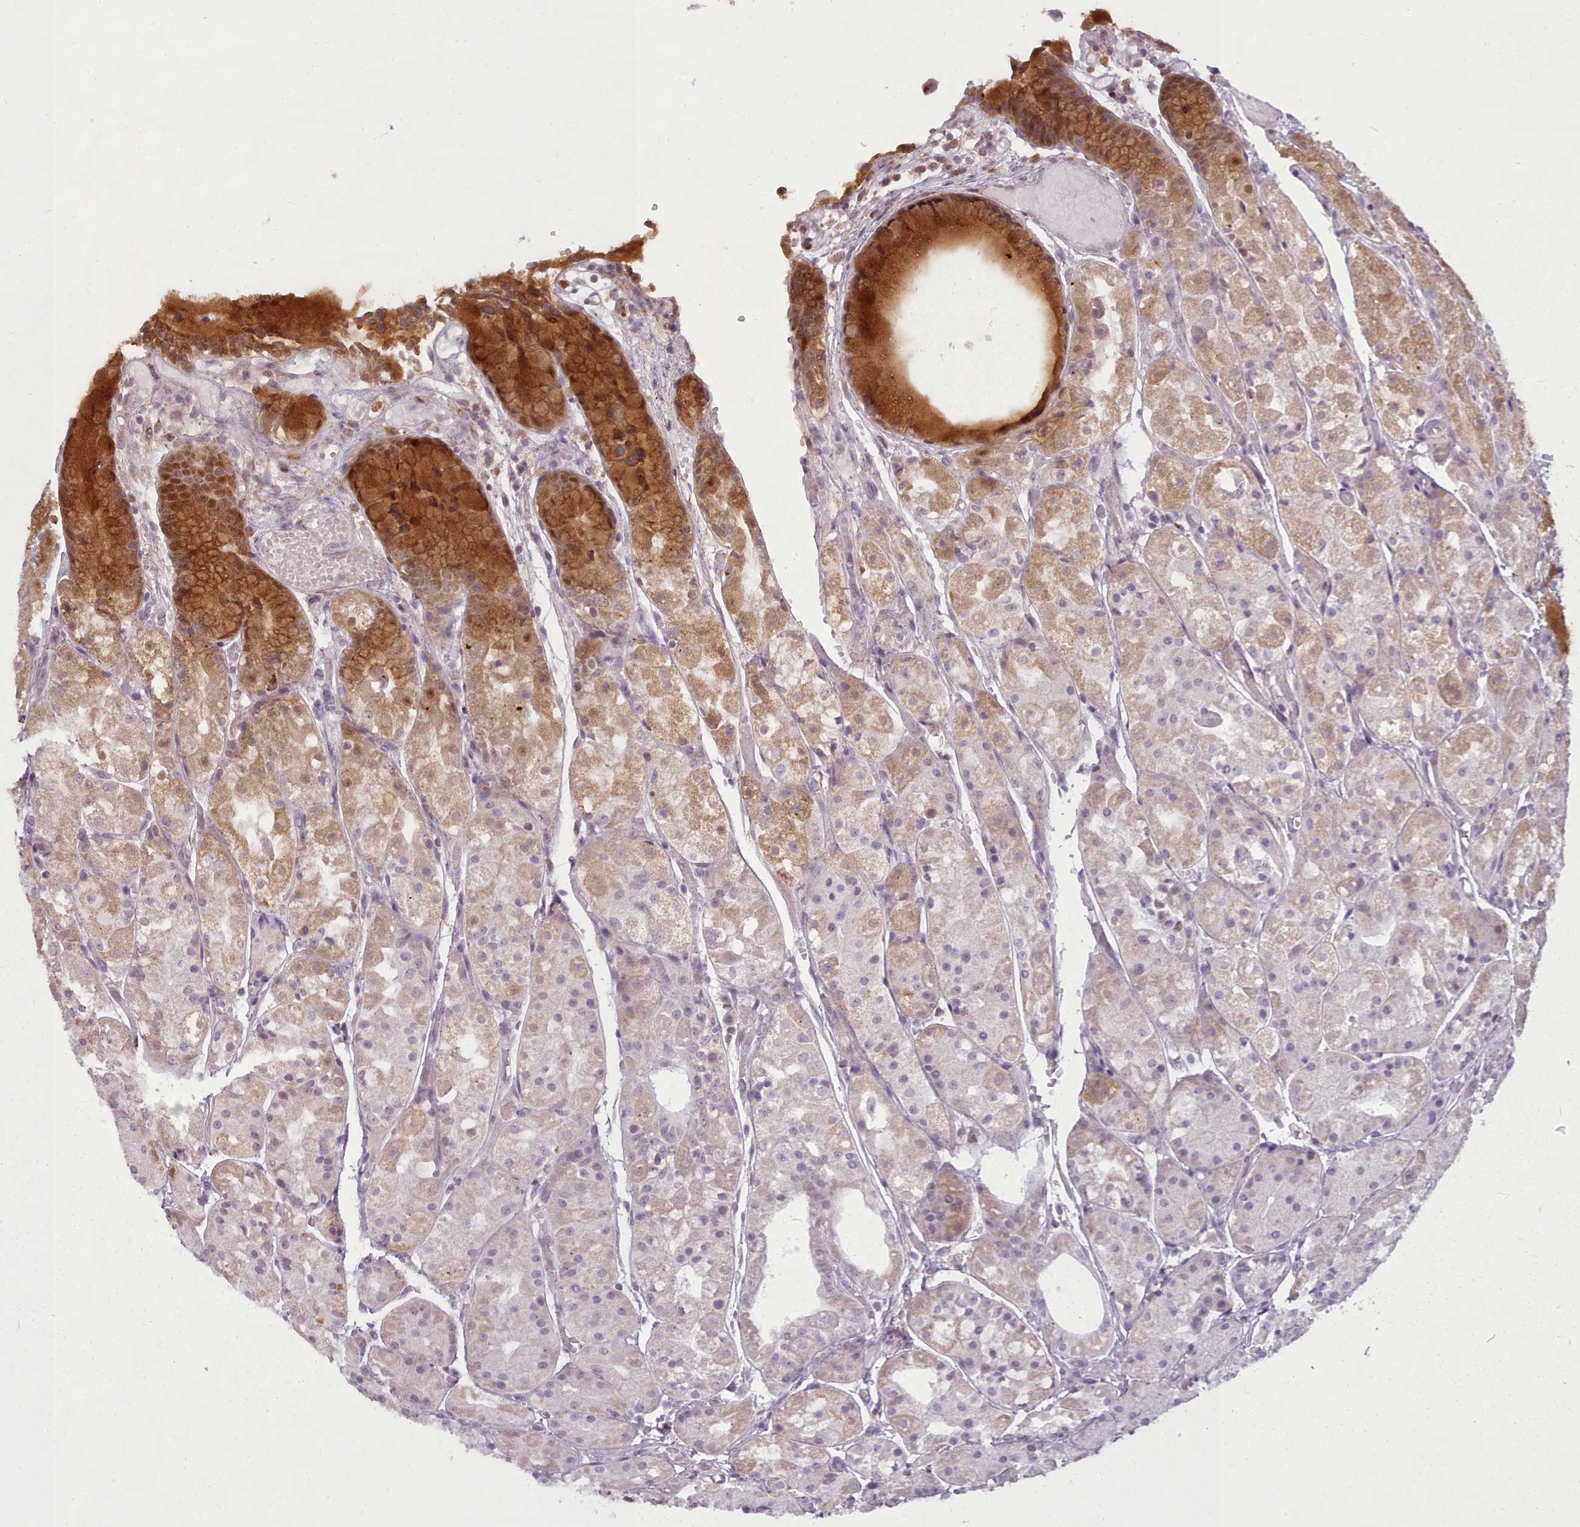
{"staining": {"intensity": "strong", "quantity": "25%-75%", "location": "cytoplasmic/membranous,nuclear"}, "tissue": "stomach", "cell_type": "Glandular cells", "image_type": "normal", "snomed": [{"axis": "morphology", "description": "Normal tissue, NOS"}, {"axis": "topography", "description": "Stomach, upper"}], "caption": "A brown stain shows strong cytoplasmic/membranous,nuclear expression of a protein in glandular cells of normal stomach.", "gene": "LGALS9B", "patient": {"sex": "male", "age": 72}}